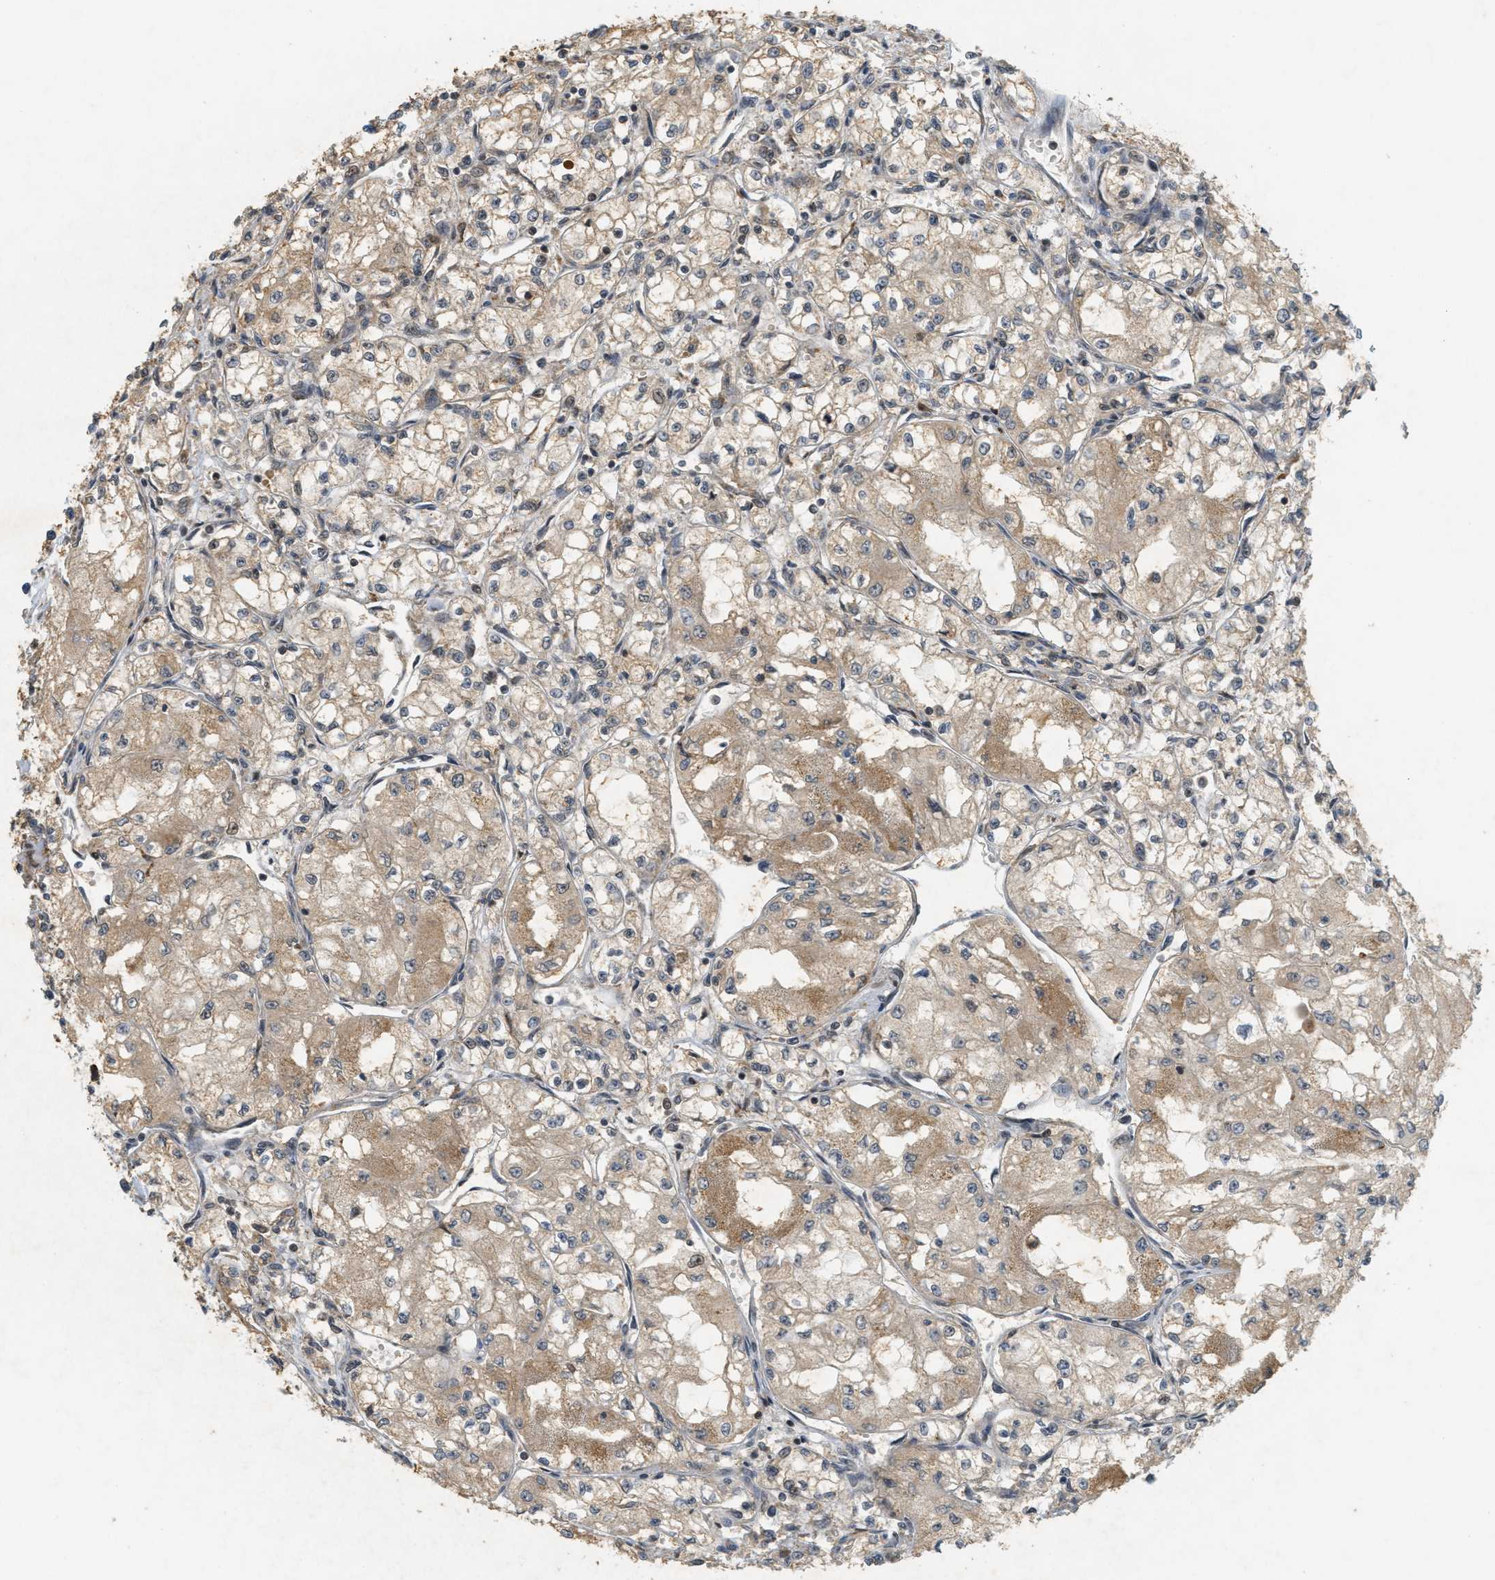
{"staining": {"intensity": "moderate", "quantity": "25%-75%", "location": "cytoplasmic/membranous"}, "tissue": "renal cancer", "cell_type": "Tumor cells", "image_type": "cancer", "snomed": [{"axis": "morphology", "description": "Normal tissue, NOS"}, {"axis": "morphology", "description": "Adenocarcinoma, NOS"}, {"axis": "topography", "description": "Kidney"}], "caption": "A brown stain highlights moderate cytoplasmic/membranous staining of a protein in renal cancer tumor cells.", "gene": "PRKD1", "patient": {"sex": "male", "age": 59}}